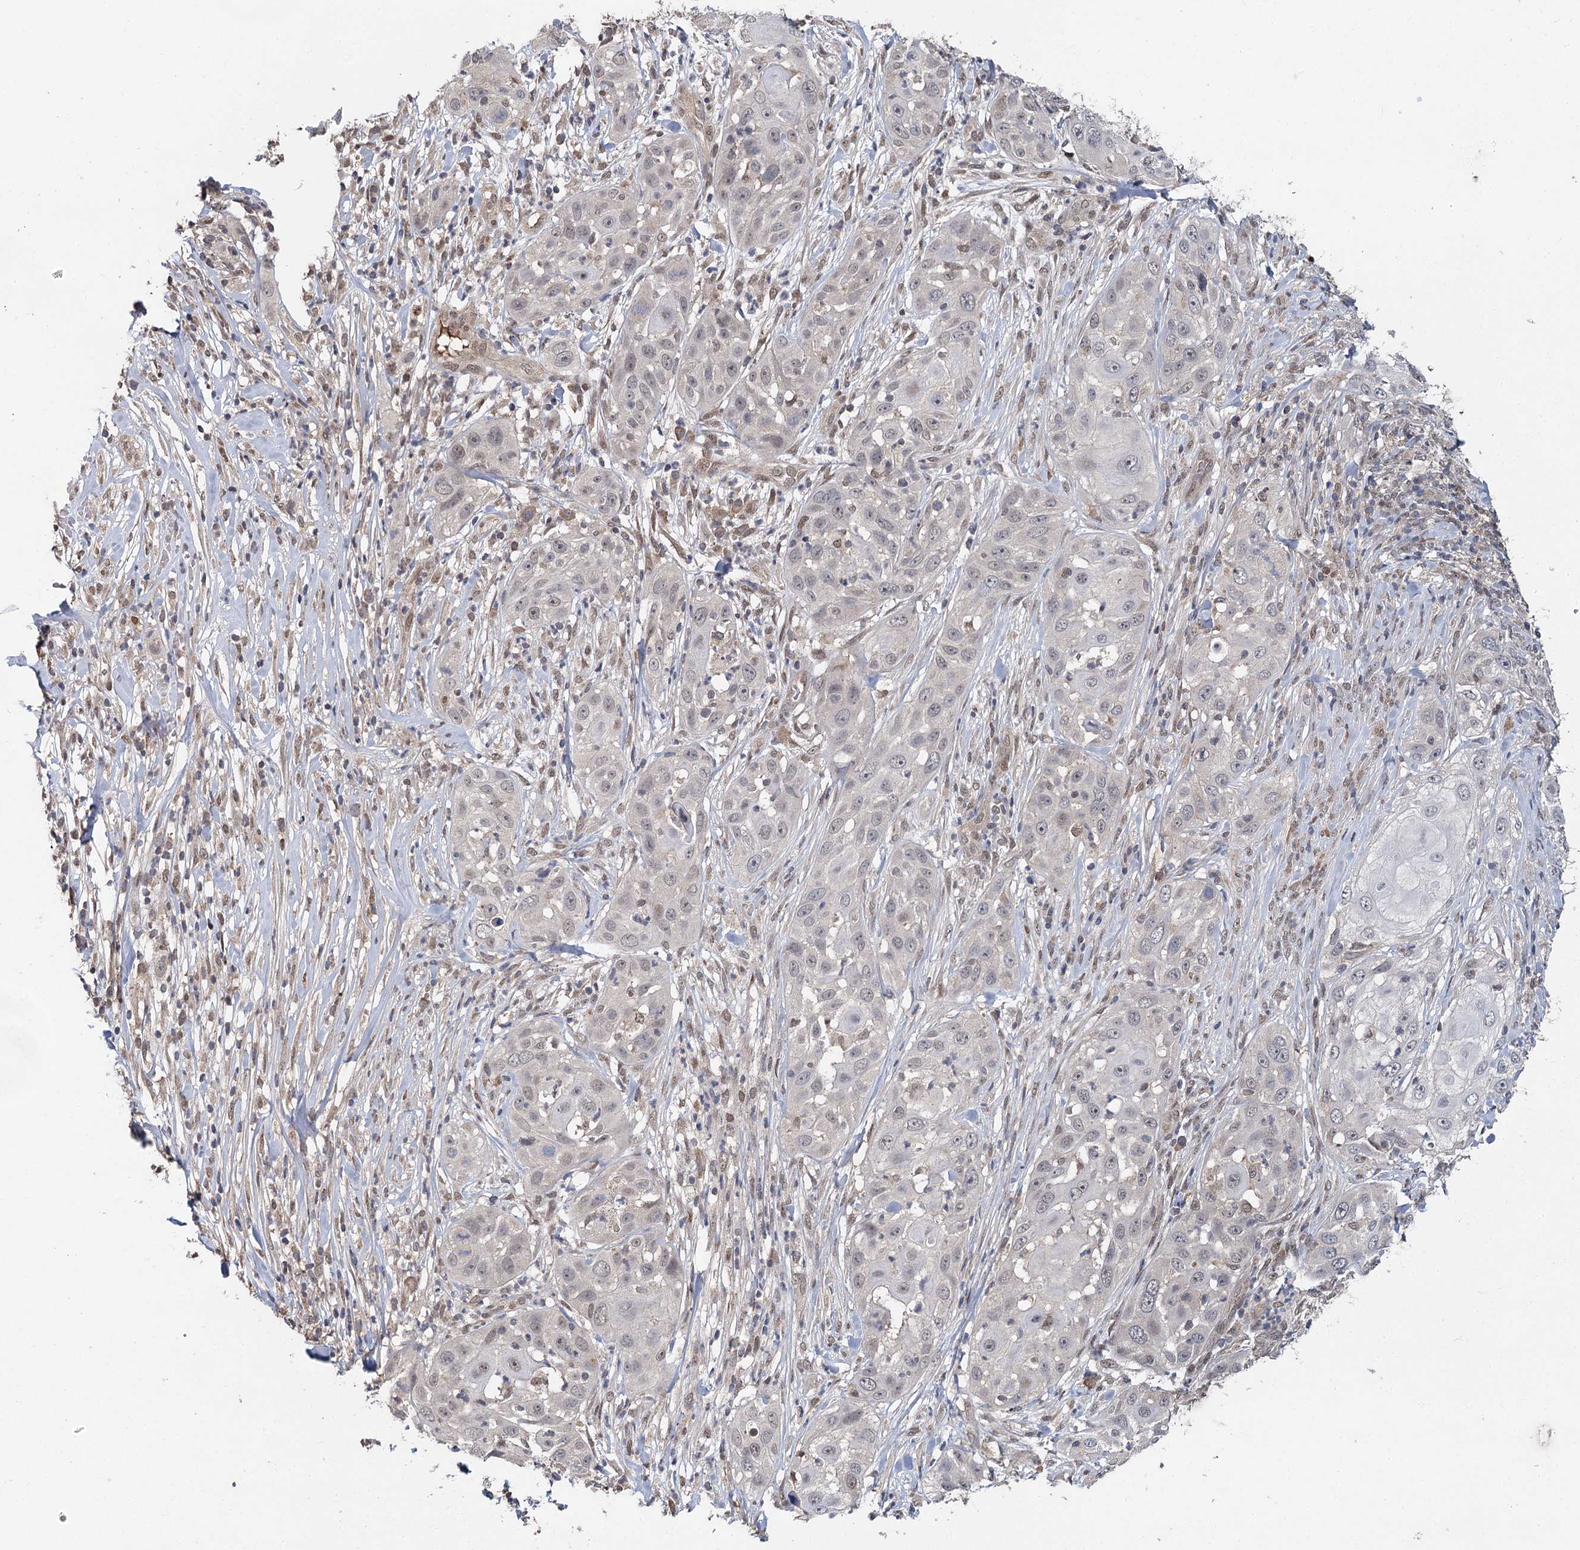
{"staining": {"intensity": "negative", "quantity": "none", "location": "none"}, "tissue": "skin cancer", "cell_type": "Tumor cells", "image_type": "cancer", "snomed": [{"axis": "morphology", "description": "Squamous cell carcinoma, NOS"}, {"axis": "topography", "description": "Skin"}], "caption": "Human skin cancer (squamous cell carcinoma) stained for a protein using immunohistochemistry reveals no expression in tumor cells.", "gene": "MYG1", "patient": {"sex": "female", "age": 44}}